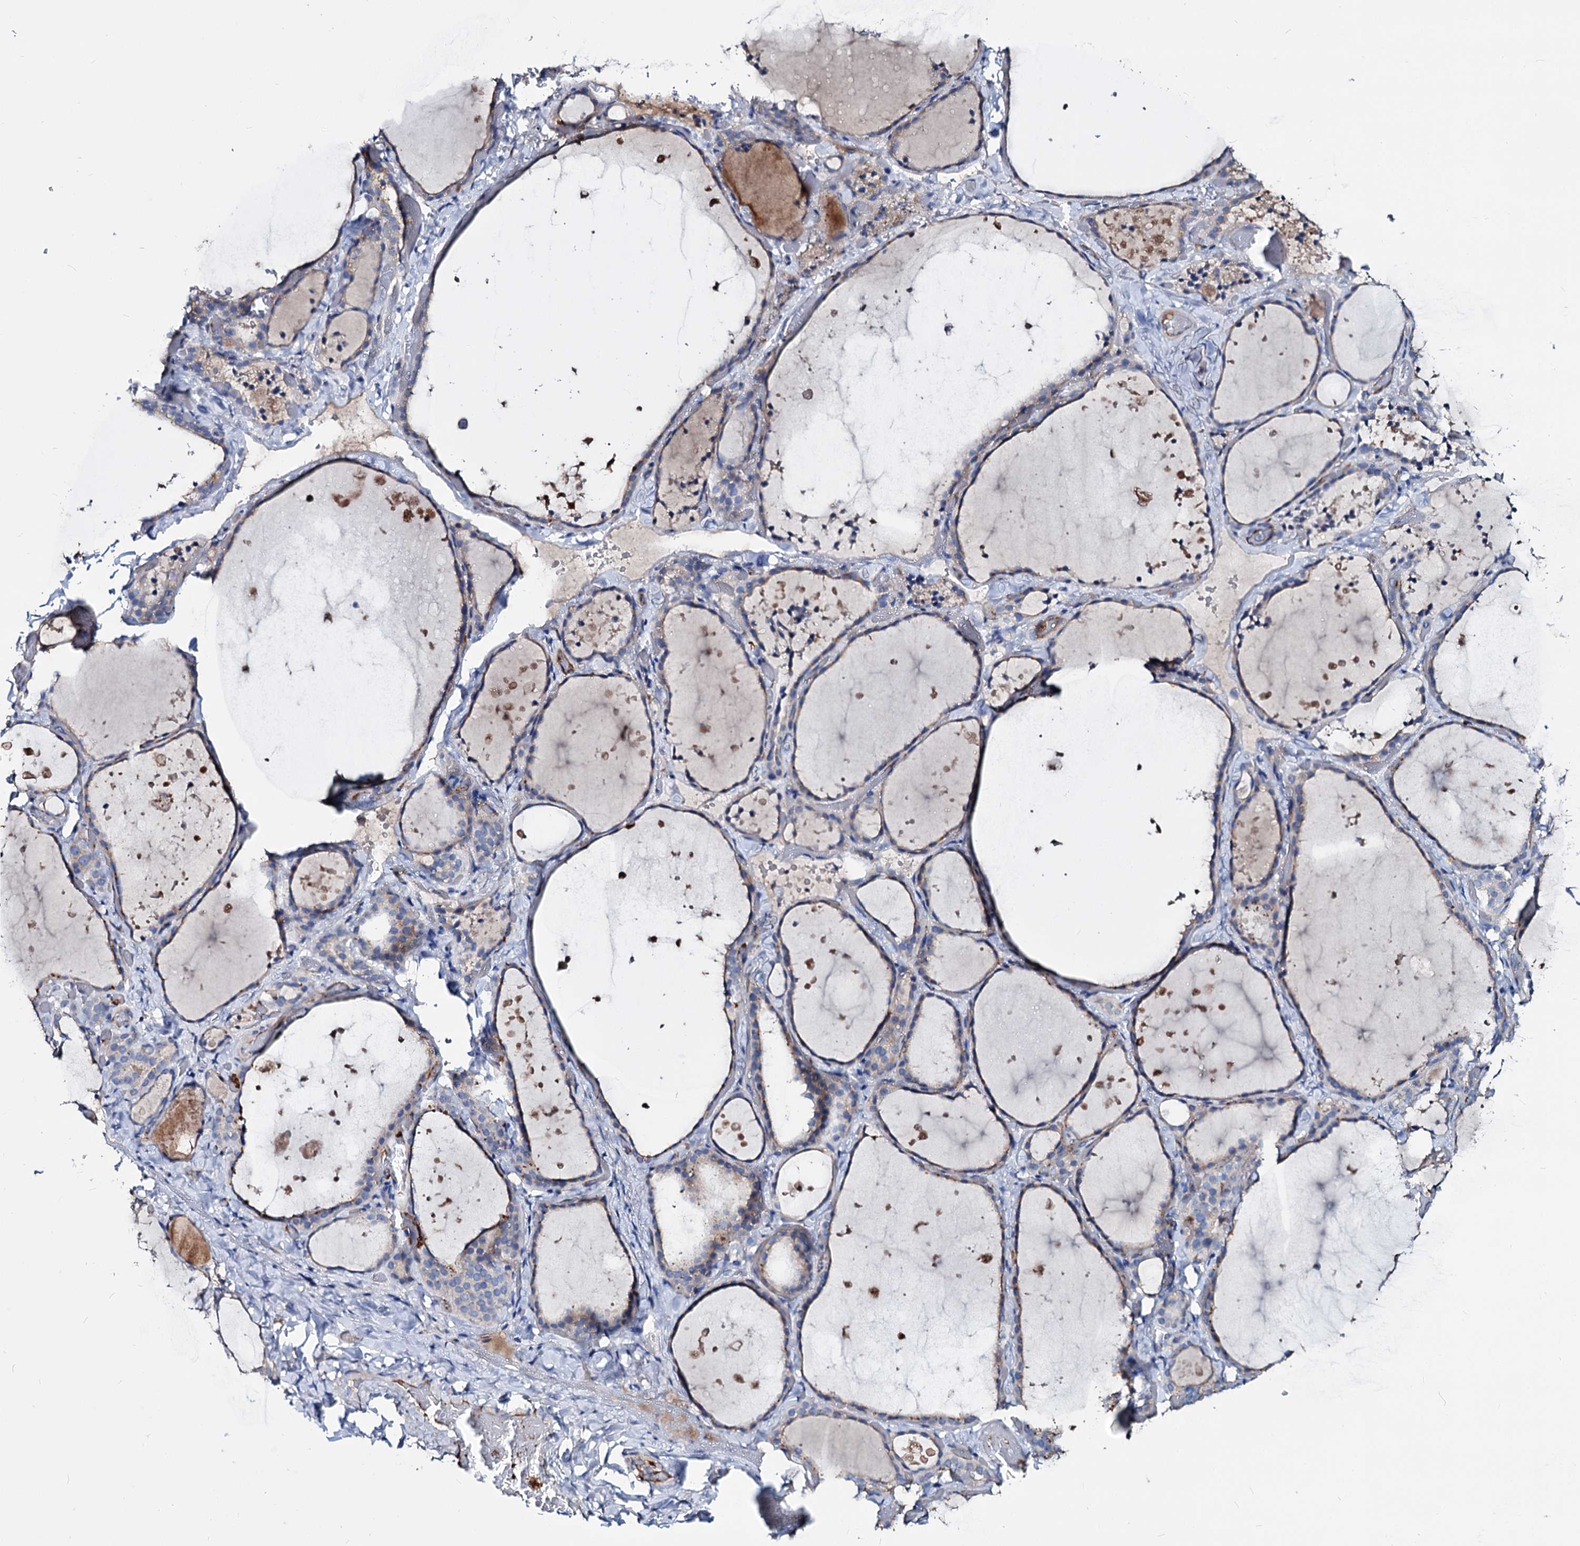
{"staining": {"intensity": "weak", "quantity": "<25%", "location": "cytoplasmic/membranous"}, "tissue": "thyroid gland", "cell_type": "Glandular cells", "image_type": "normal", "snomed": [{"axis": "morphology", "description": "Normal tissue, NOS"}, {"axis": "topography", "description": "Thyroid gland"}], "caption": "Micrograph shows no protein positivity in glandular cells of normal thyroid gland.", "gene": "ACY3", "patient": {"sex": "female", "age": 44}}